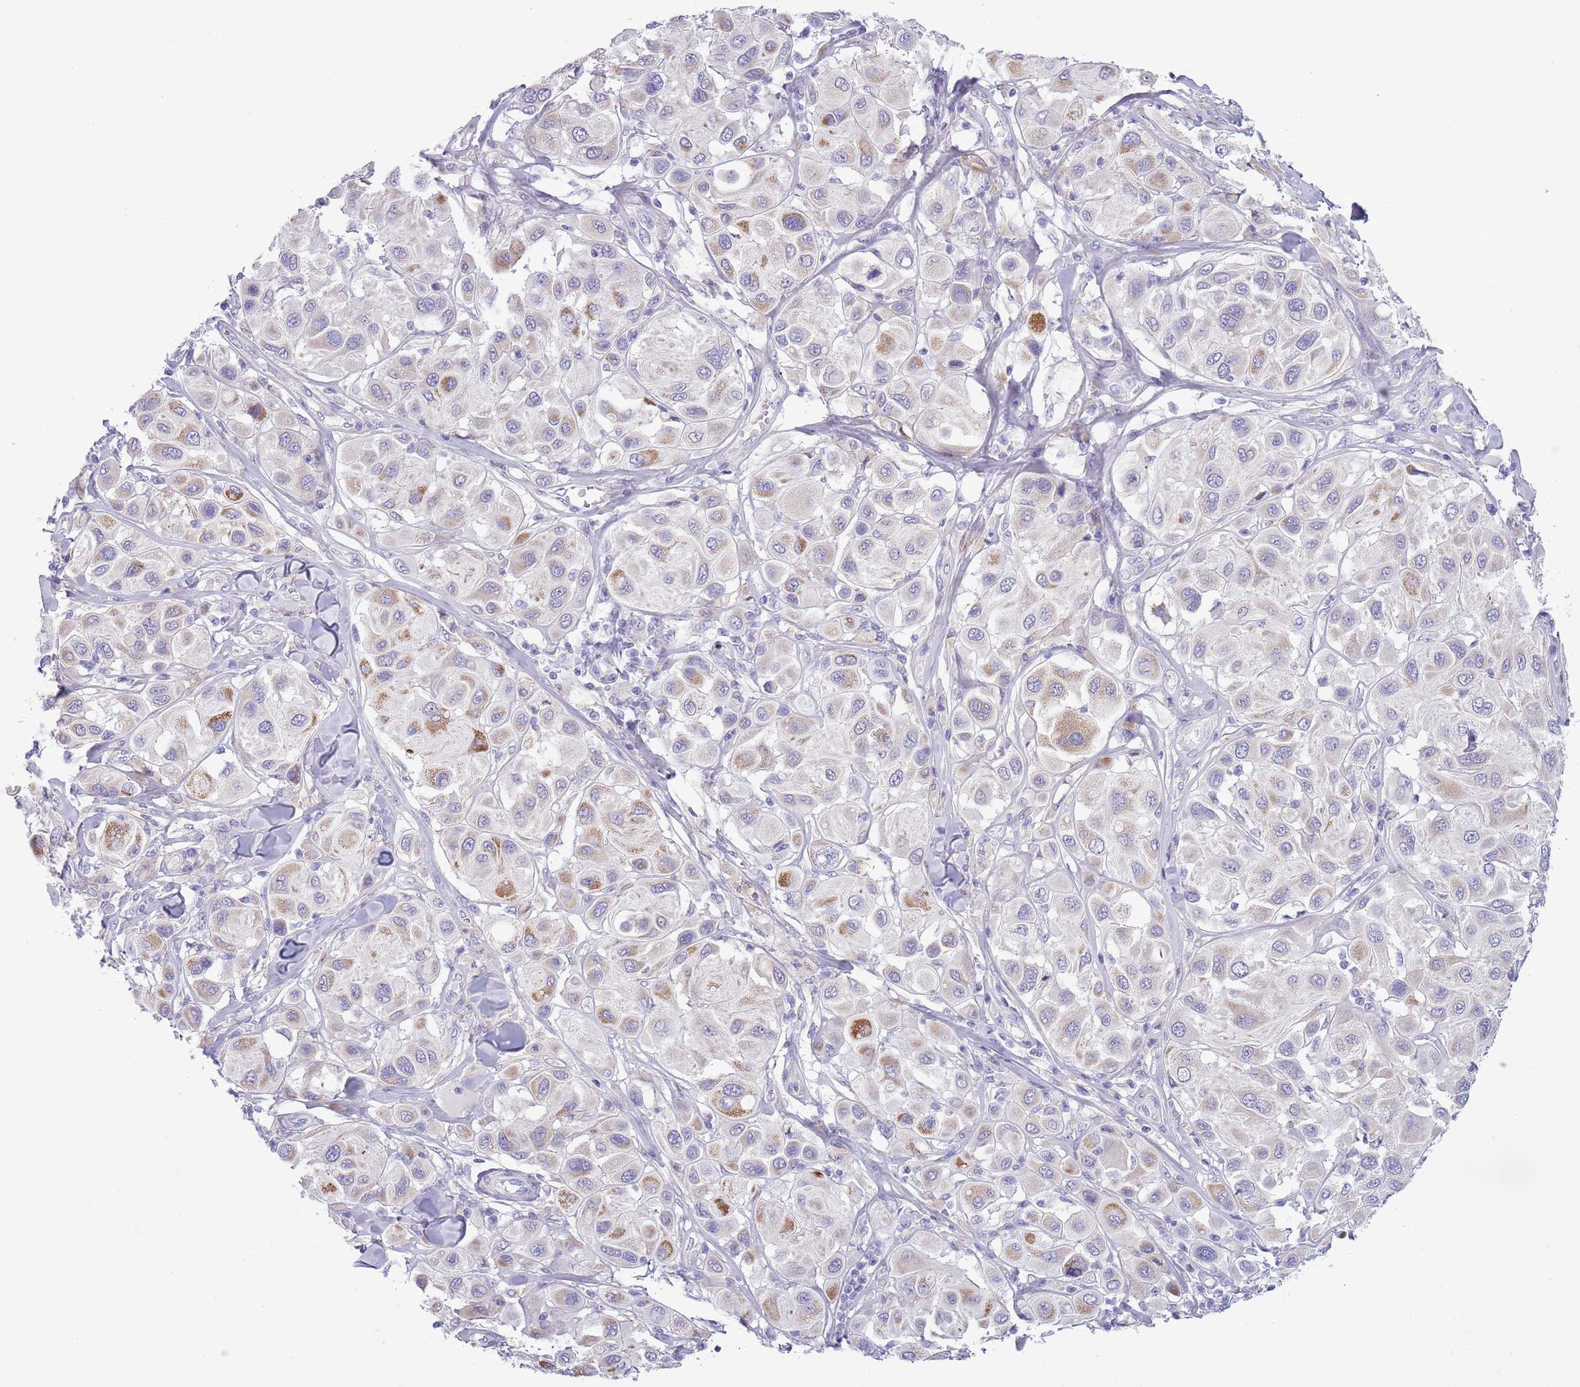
{"staining": {"intensity": "moderate", "quantity": "<25%", "location": "cytoplasmic/membranous"}, "tissue": "melanoma", "cell_type": "Tumor cells", "image_type": "cancer", "snomed": [{"axis": "morphology", "description": "Malignant melanoma, Metastatic site"}, {"axis": "topography", "description": "Skin"}], "caption": "Immunohistochemistry of malignant melanoma (metastatic site) reveals low levels of moderate cytoplasmic/membranous expression in about <25% of tumor cells.", "gene": "MOCOS", "patient": {"sex": "male", "age": 41}}